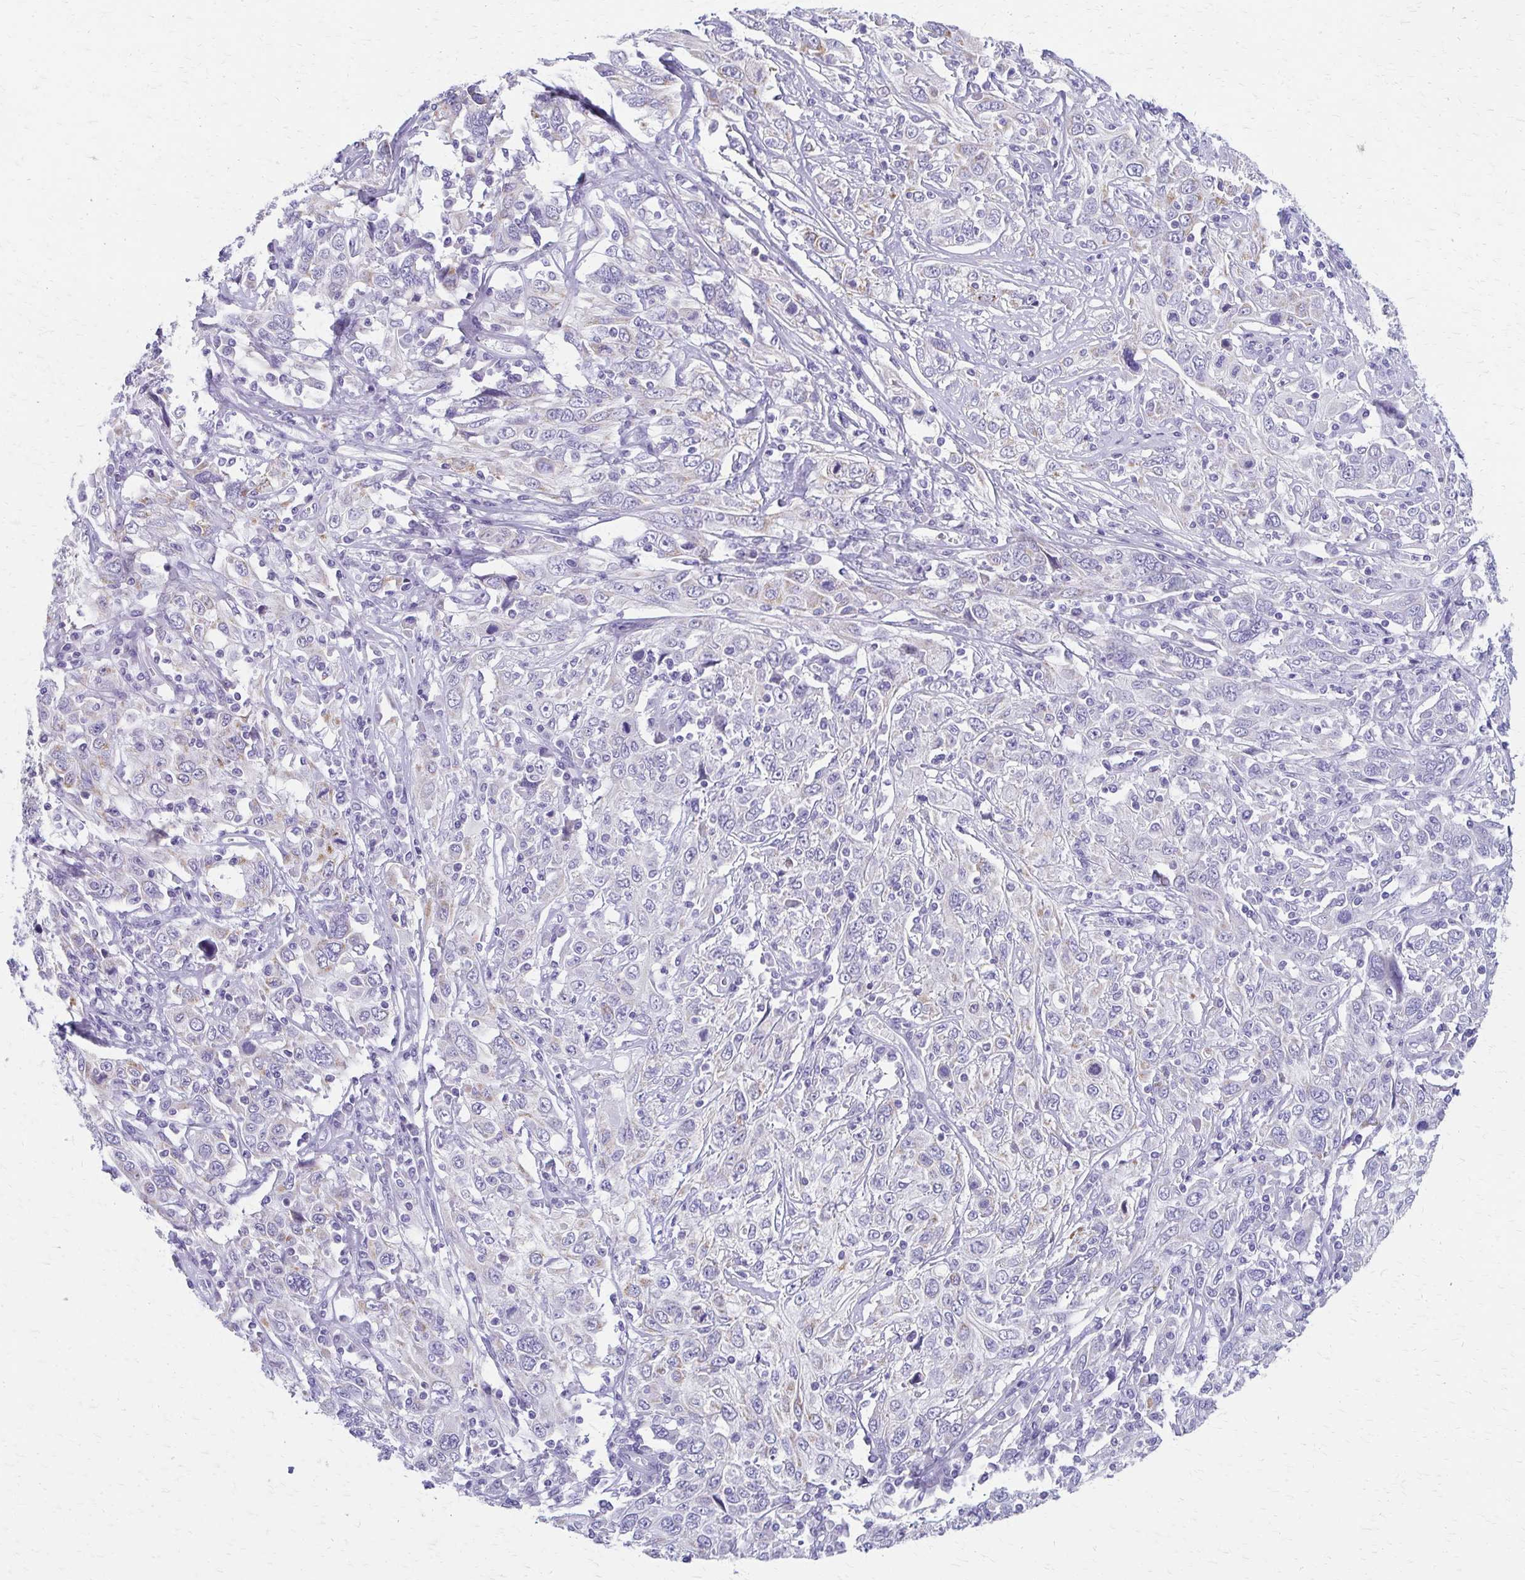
{"staining": {"intensity": "negative", "quantity": "none", "location": "none"}, "tissue": "cervical cancer", "cell_type": "Tumor cells", "image_type": "cancer", "snomed": [{"axis": "morphology", "description": "Squamous cell carcinoma, NOS"}, {"axis": "topography", "description": "Cervix"}], "caption": "The immunohistochemistry (IHC) image has no significant expression in tumor cells of cervical cancer (squamous cell carcinoma) tissue. (Brightfield microscopy of DAB IHC at high magnification).", "gene": "ZSCAN5B", "patient": {"sex": "female", "age": 46}}